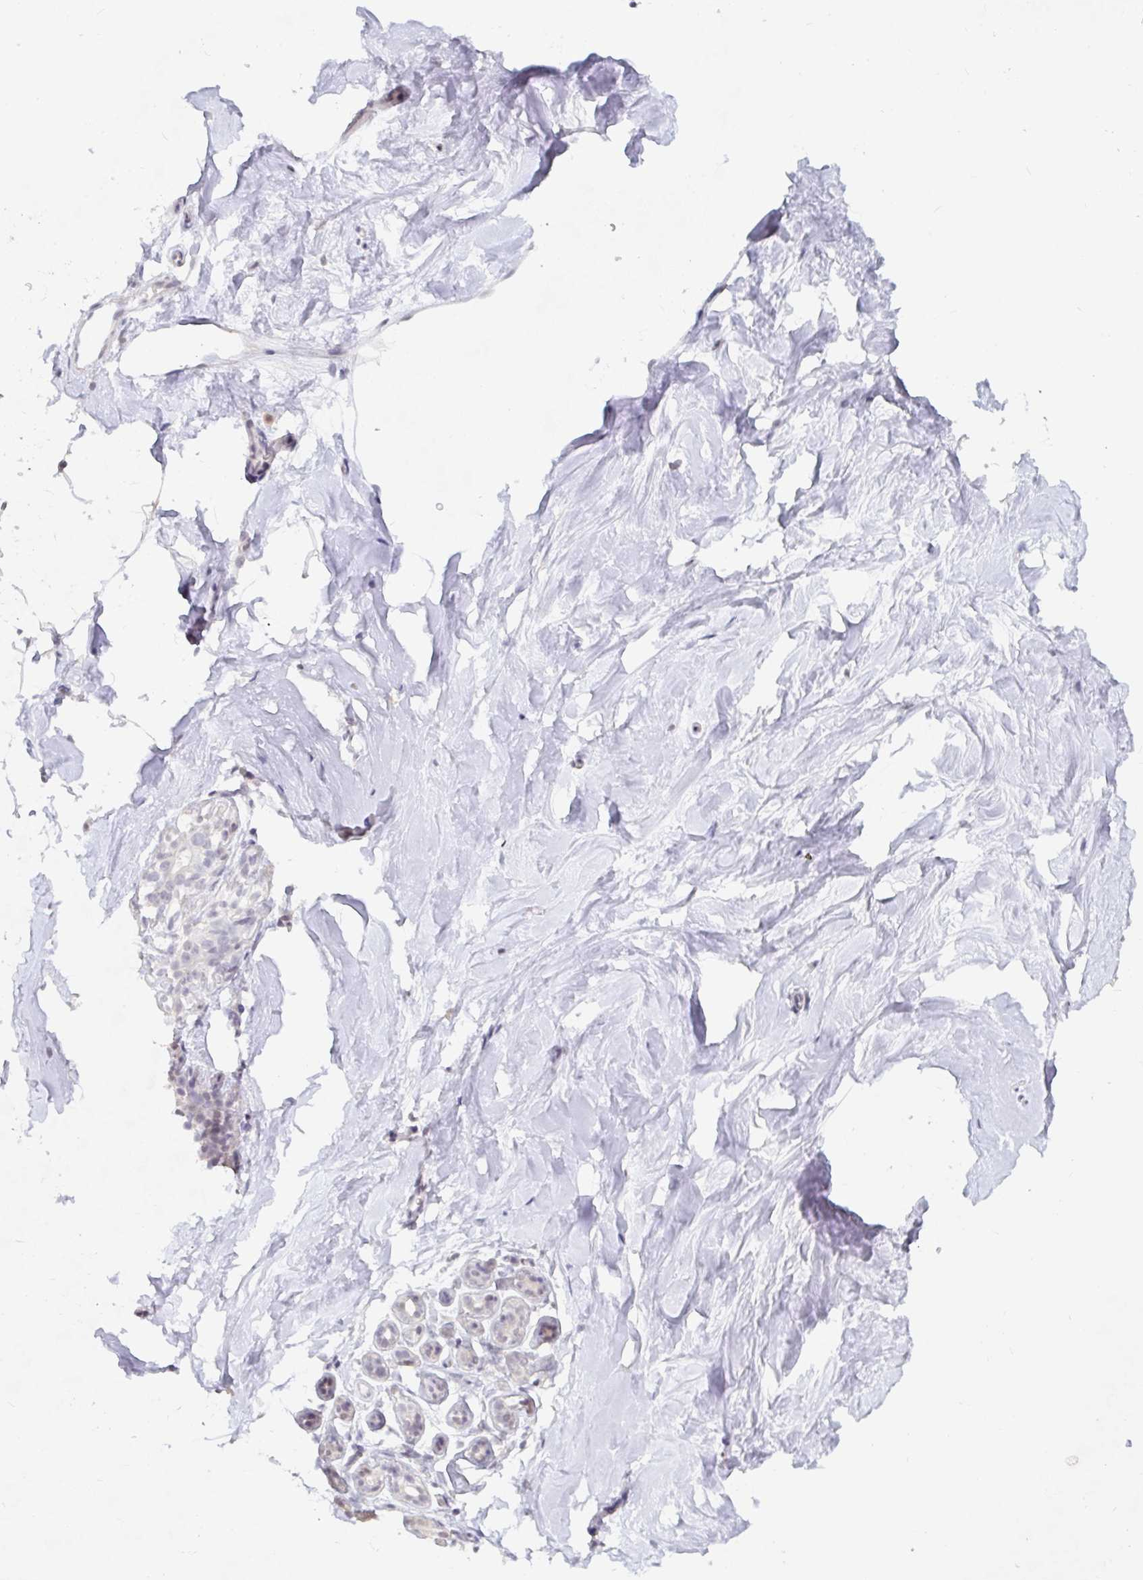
{"staining": {"intensity": "negative", "quantity": "none", "location": "none"}, "tissue": "breast", "cell_type": "Adipocytes", "image_type": "normal", "snomed": [{"axis": "morphology", "description": "Normal tissue, NOS"}, {"axis": "topography", "description": "Breast"}], "caption": "Breast was stained to show a protein in brown. There is no significant staining in adipocytes. (DAB immunohistochemistry visualized using brightfield microscopy, high magnification).", "gene": "NME9", "patient": {"sex": "female", "age": 32}}